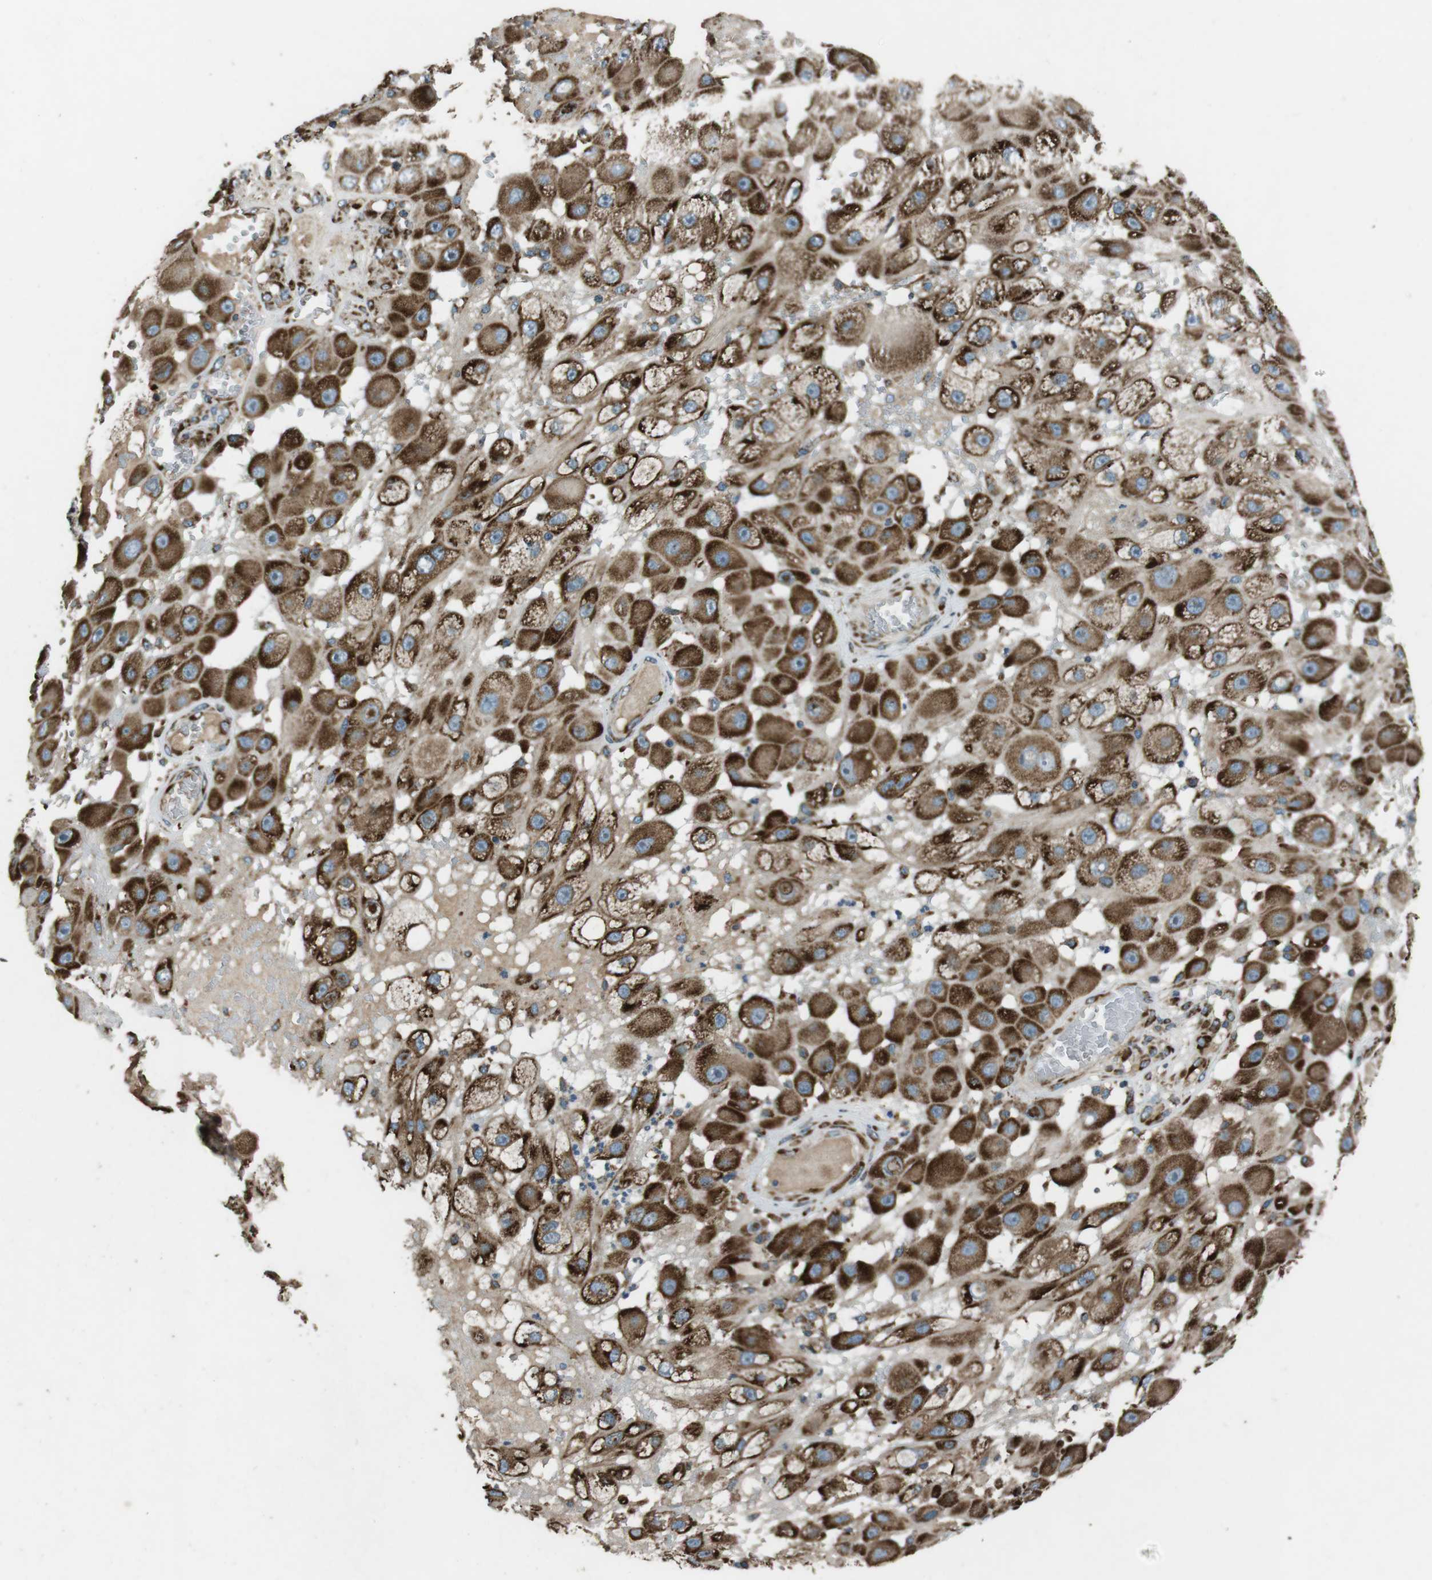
{"staining": {"intensity": "strong", "quantity": ">75%", "location": "cytoplasmic/membranous"}, "tissue": "melanoma", "cell_type": "Tumor cells", "image_type": "cancer", "snomed": [{"axis": "morphology", "description": "Malignant melanoma, NOS"}, {"axis": "topography", "description": "Skin"}], "caption": "High-magnification brightfield microscopy of malignant melanoma stained with DAB (3,3'-diaminobenzidine) (brown) and counterstained with hematoxylin (blue). tumor cells exhibit strong cytoplasmic/membranous positivity is appreciated in approximately>75% of cells.", "gene": "KTN1", "patient": {"sex": "female", "age": 81}}